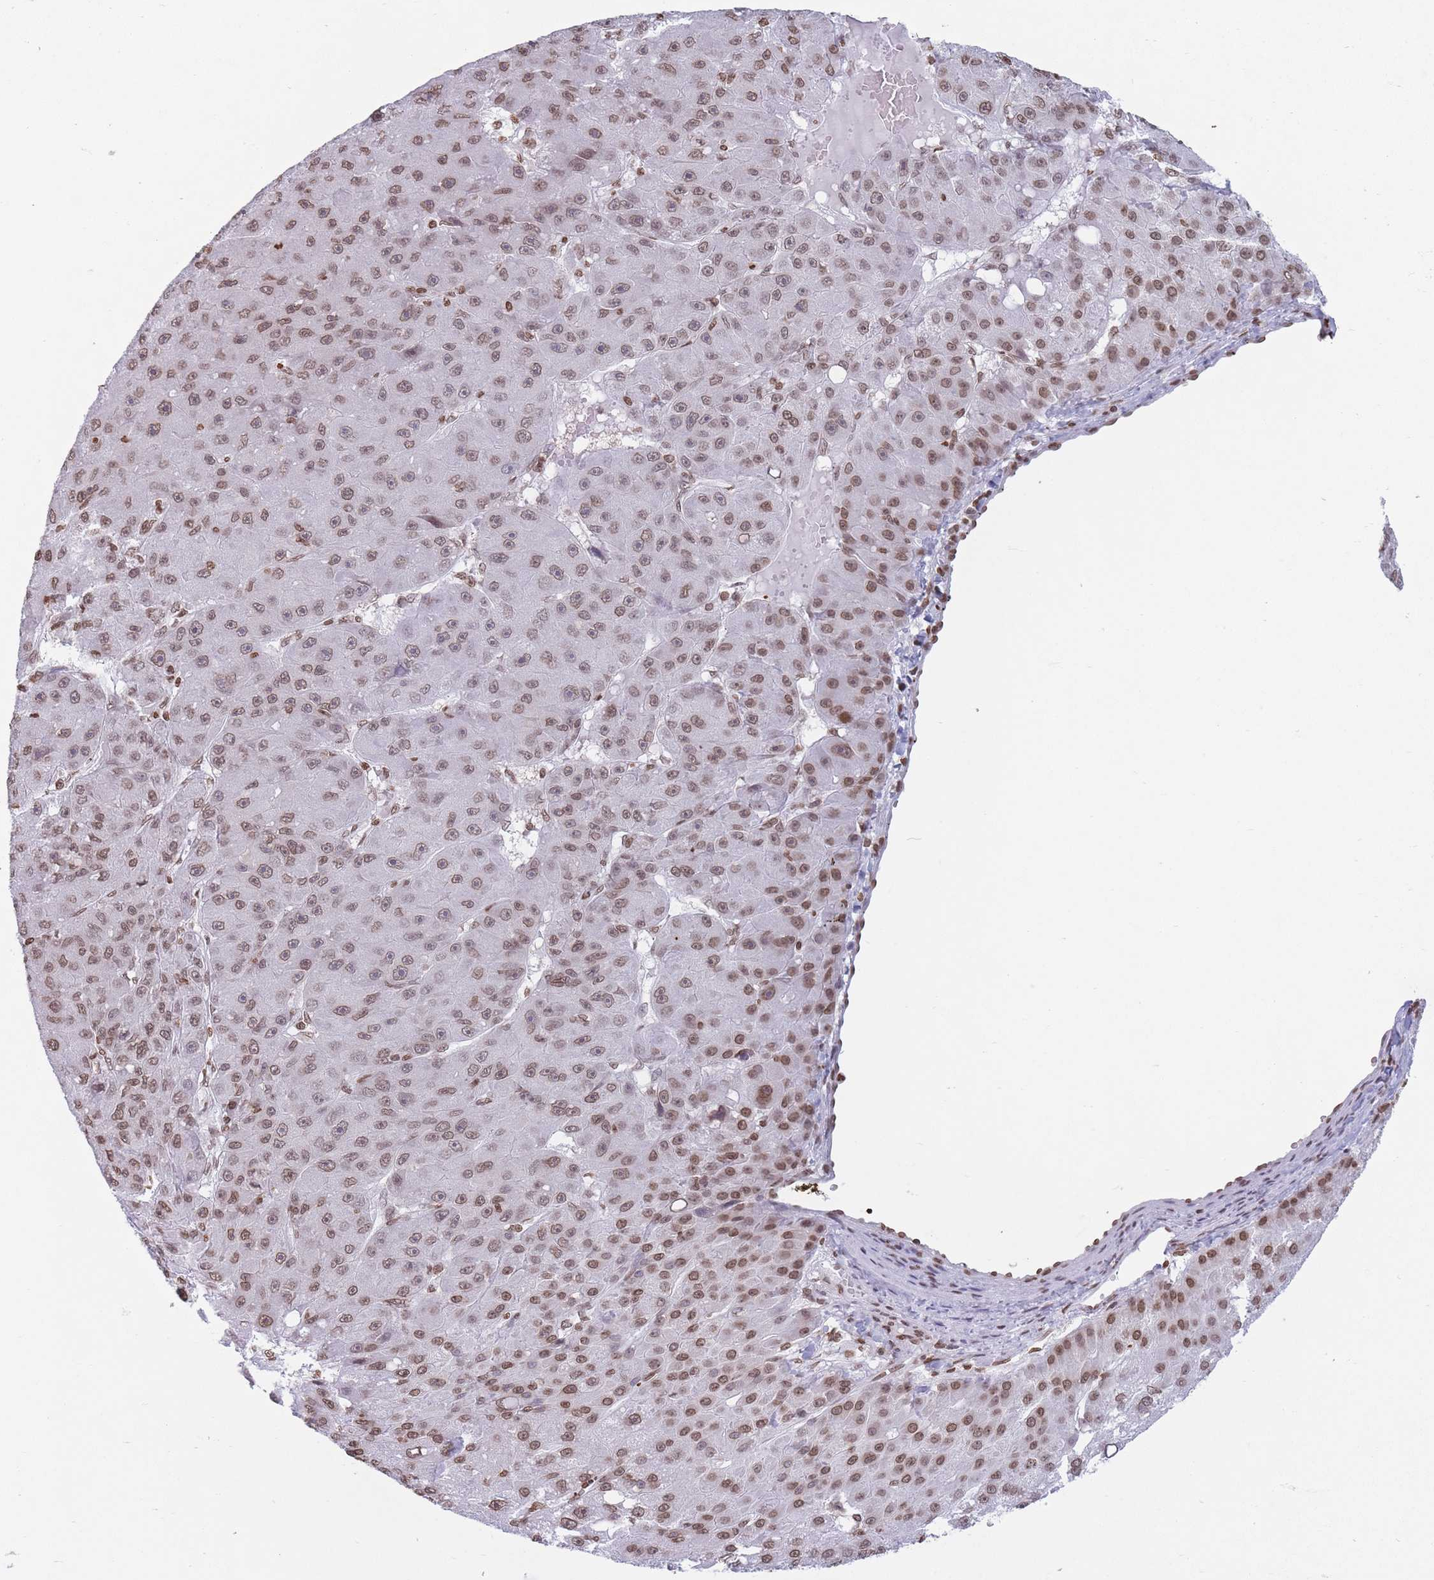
{"staining": {"intensity": "moderate", "quantity": ">75%", "location": "nuclear"}, "tissue": "liver cancer", "cell_type": "Tumor cells", "image_type": "cancer", "snomed": [{"axis": "morphology", "description": "Carcinoma, Hepatocellular, NOS"}, {"axis": "topography", "description": "Liver"}], "caption": "Protein expression analysis of human hepatocellular carcinoma (liver) reveals moderate nuclear positivity in about >75% of tumor cells.", "gene": "RYK", "patient": {"sex": "male", "age": 67}}